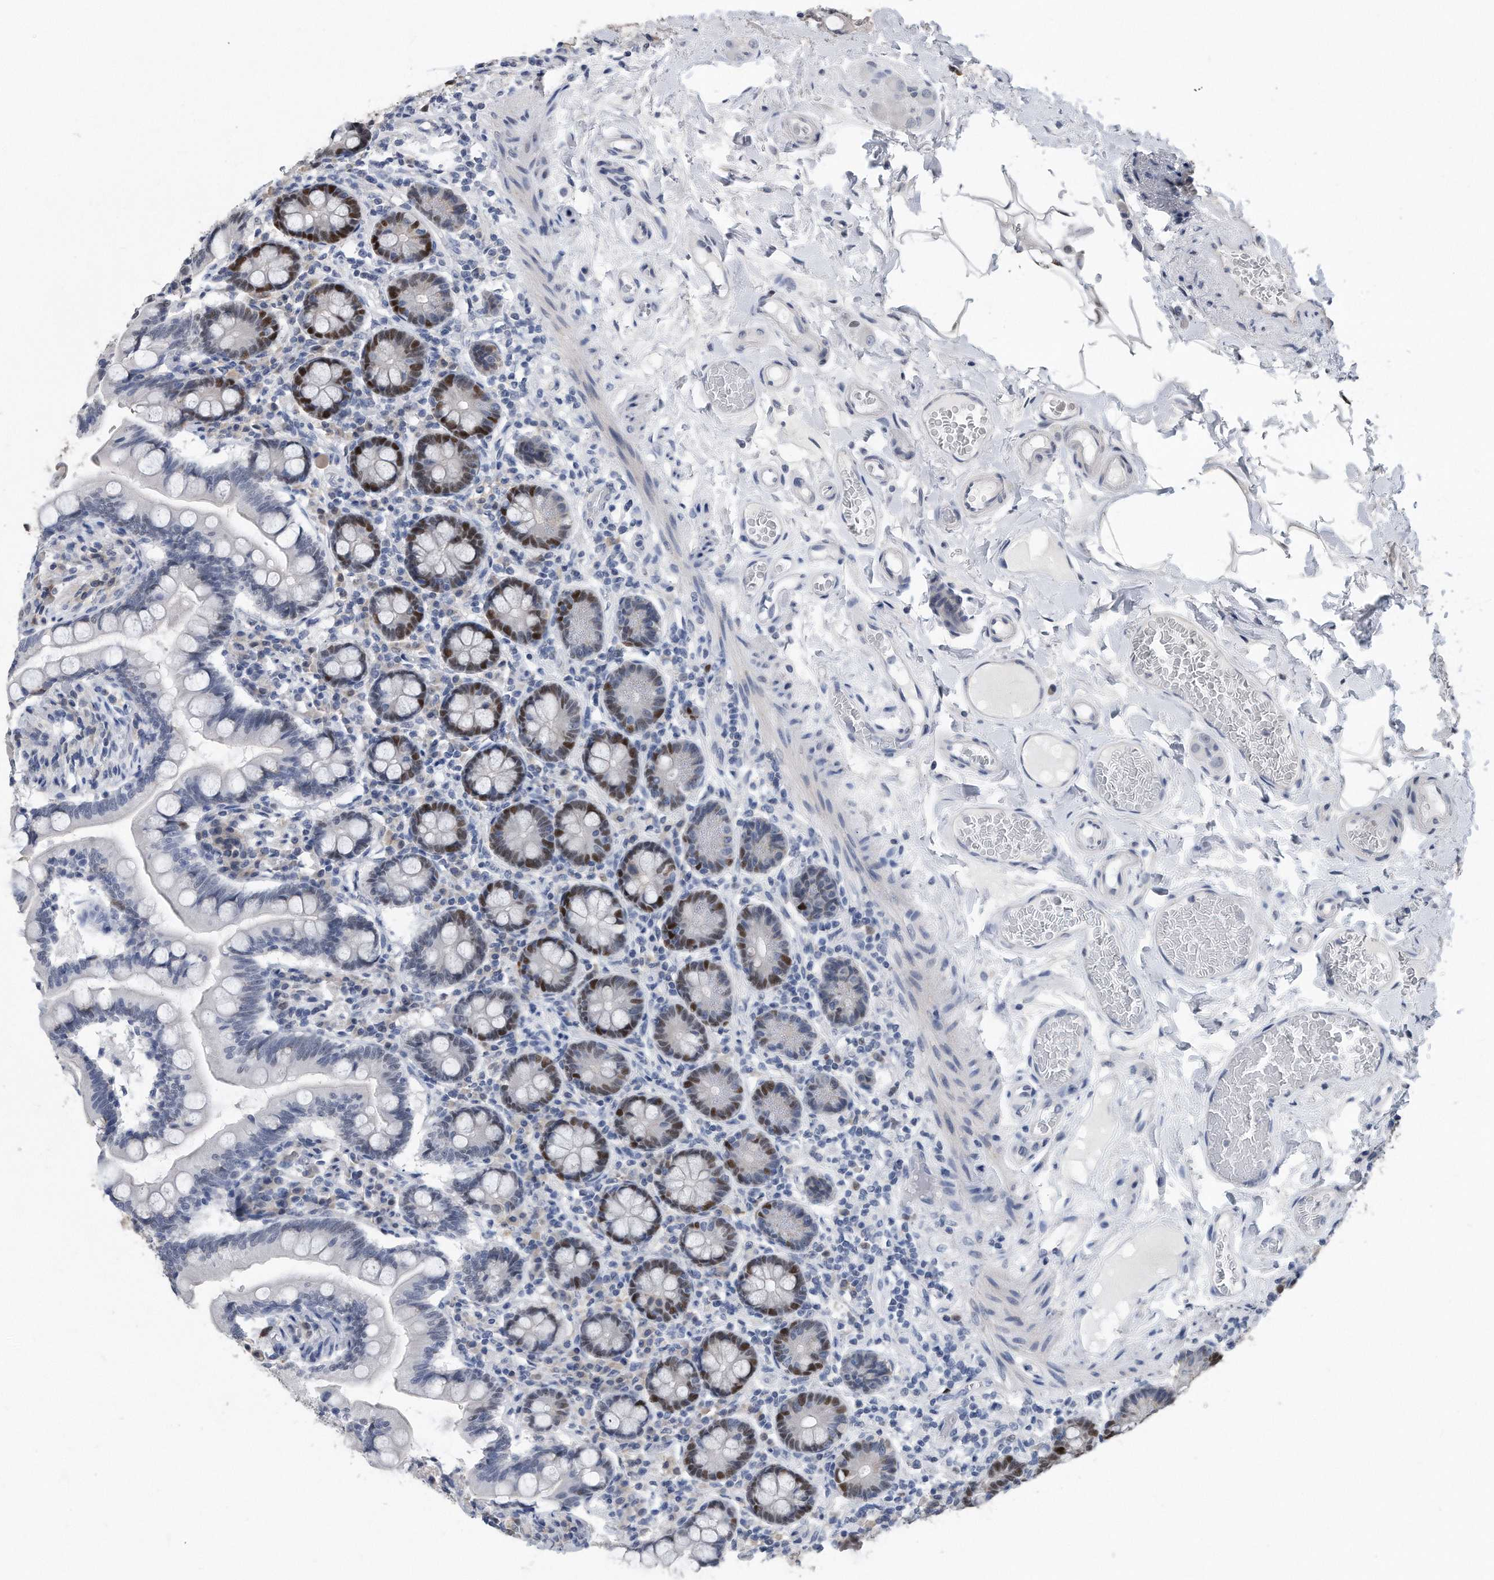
{"staining": {"intensity": "strong", "quantity": "25%-75%", "location": "nuclear"}, "tissue": "small intestine", "cell_type": "Glandular cells", "image_type": "normal", "snomed": [{"axis": "morphology", "description": "Normal tissue, NOS"}, {"axis": "topography", "description": "Small intestine"}], "caption": "Protein expression analysis of normal small intestine reveals strong nuclear expression in approximately 25%-75% of glandular cells. Nuclei are stained in blue.", "gene": "PCNA", "patient": {"sex": "female", "age": 64}}